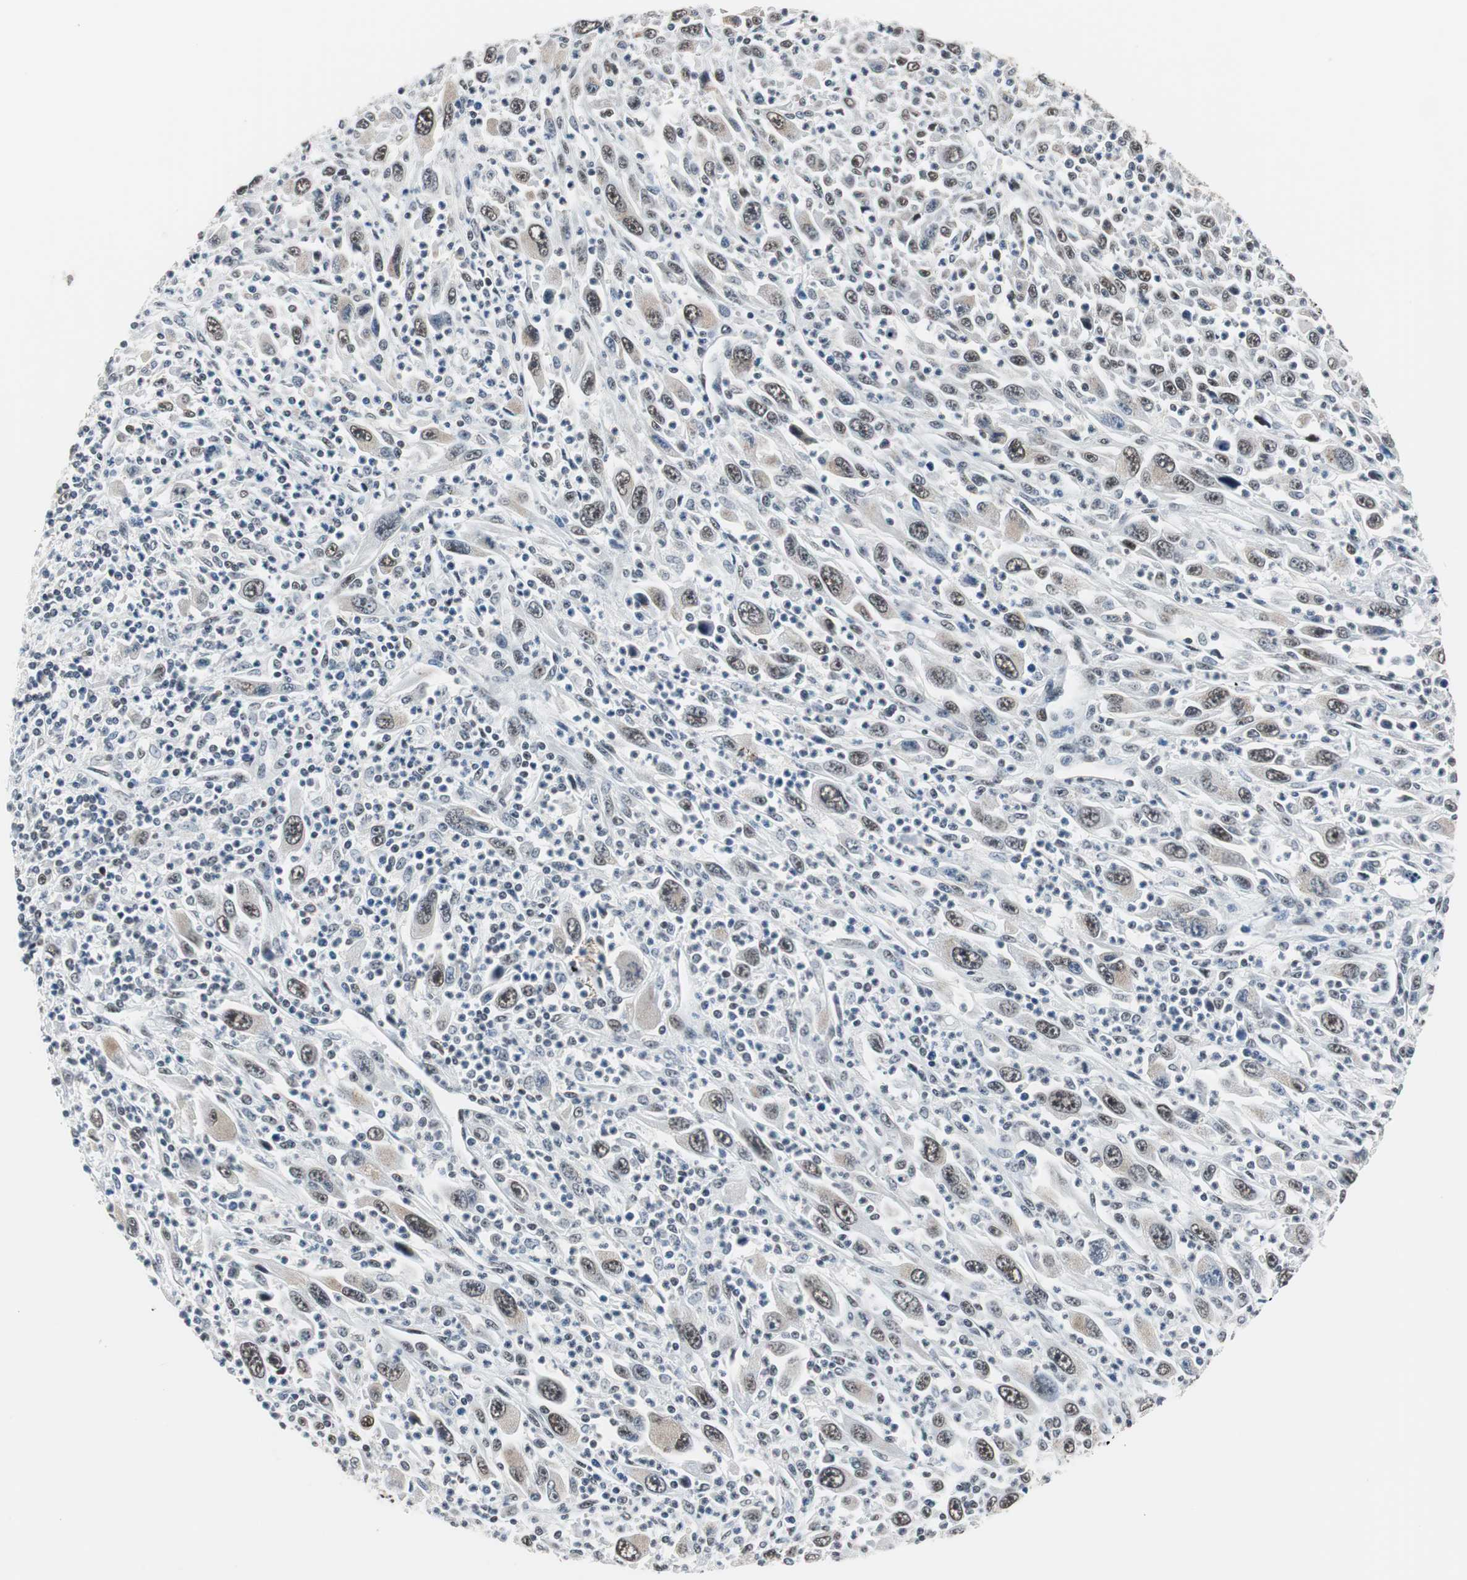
{"staining": {"intensity": "moderate", "quantity": ">75%", "location": "nuclear"}, "tissue": "melanoma", "cell_type": "Tumor cells", "image_type": "cancer", "snomed": [{"axis": "morphology", "description": "Malignant melanoma, Metastatic site"}, {"axis": "topography", "description": "Skin"}], "caption": "The micrograph demonstrates a brown stain indicating the presence of a protein in the nuclear of tumor cells in melanoma.", "gene": "TAF7", "patient": {"sex": "female", "age": 56}}